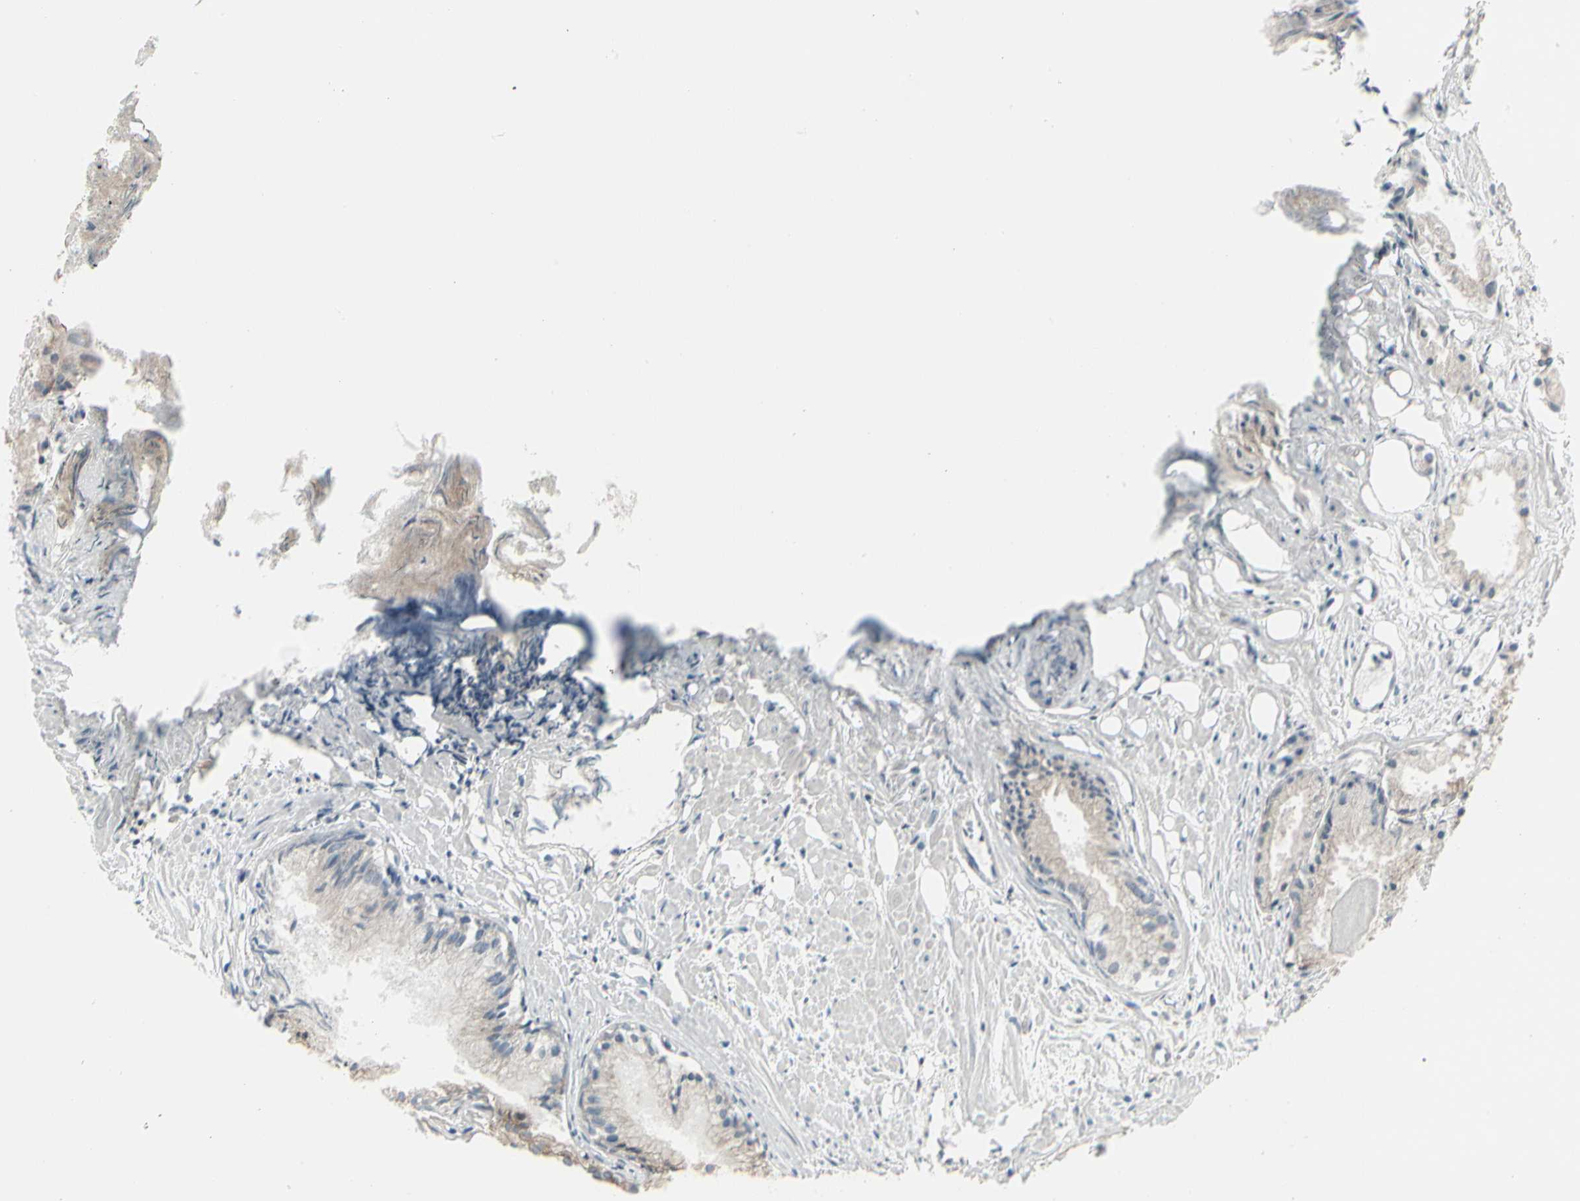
{"staining": {"intensity": "negative", "quantity": "none", "location": "none"}, "tissue": "prostate cancer", "cell_type": "Tumor cells", "image_type": "cancer", "snomed": [{"axis": "morphology", "description": "Adenocarcinoma, Low grade"}, {"axis": "topography", "description": "Prostate"}], "caption": "Immunohistochemical staining of human low-grade adenocarcinoma (prostate) displays no significant positivity in tumor cells. (DAB (3,3'-diaminobenzidine) IHC with hematoxylin counter stain).", "gene": "EPS15", "patient": {"sex": "male", "age": 72}}